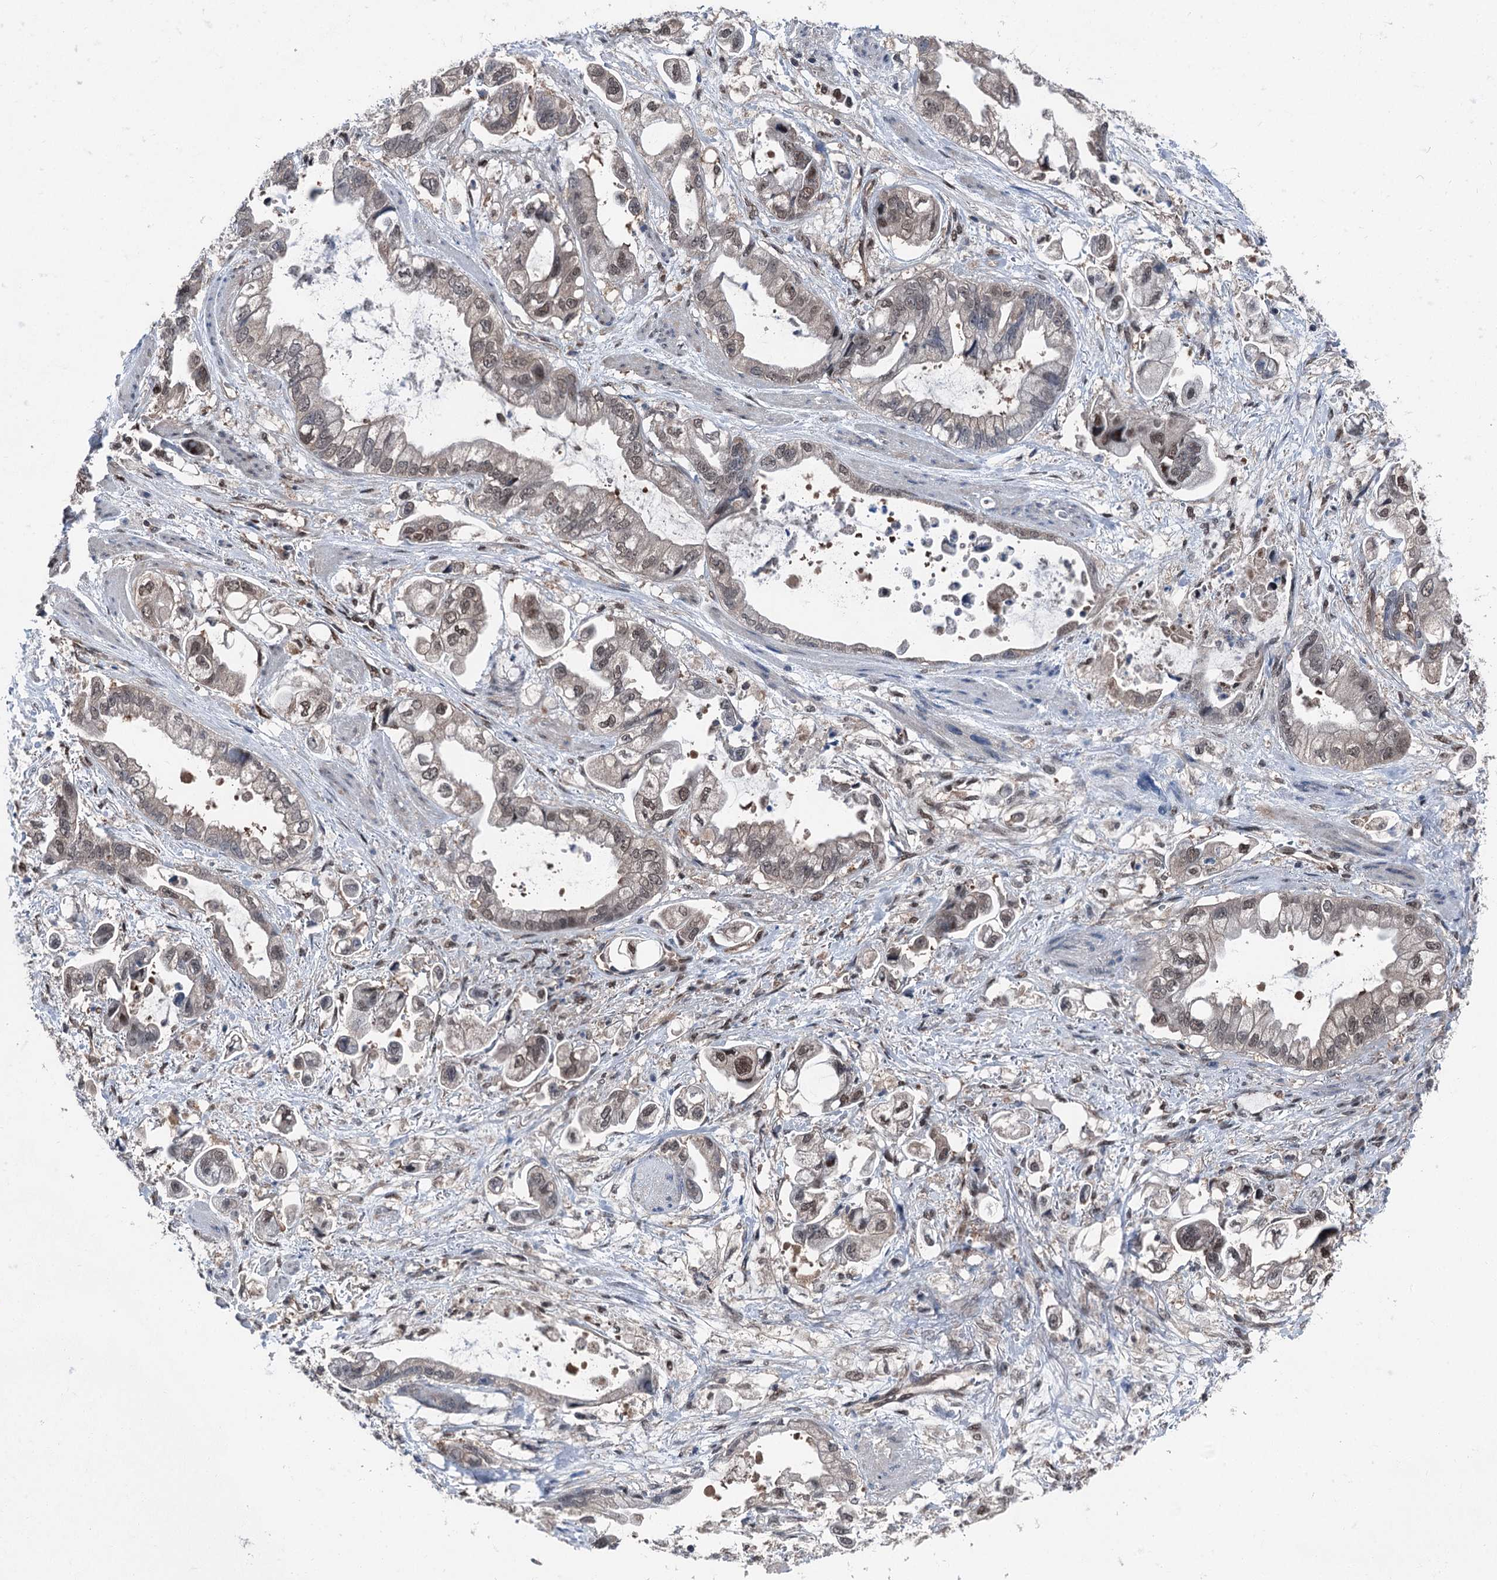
{"staining": {"intensity": "weak", "quantity": ">75%", "location": "nuclear"}, "tissue": "stomach cancer", "cell_type": "Tumor cells", "image_type": "cancer", "snomed": [{"axis": "morphology", "description": "Adenocarcinoma, NOS"}, {"axis": "topography", "description": "Stomach"}], "caption": "Stomach cancer (adenocarcinoma) stained with a brown dye displays weak nuclear positive positivity in about >75% of tumor cells.", "gene": "PSMD13", "patient": {"sex": "male", "age": 62}}